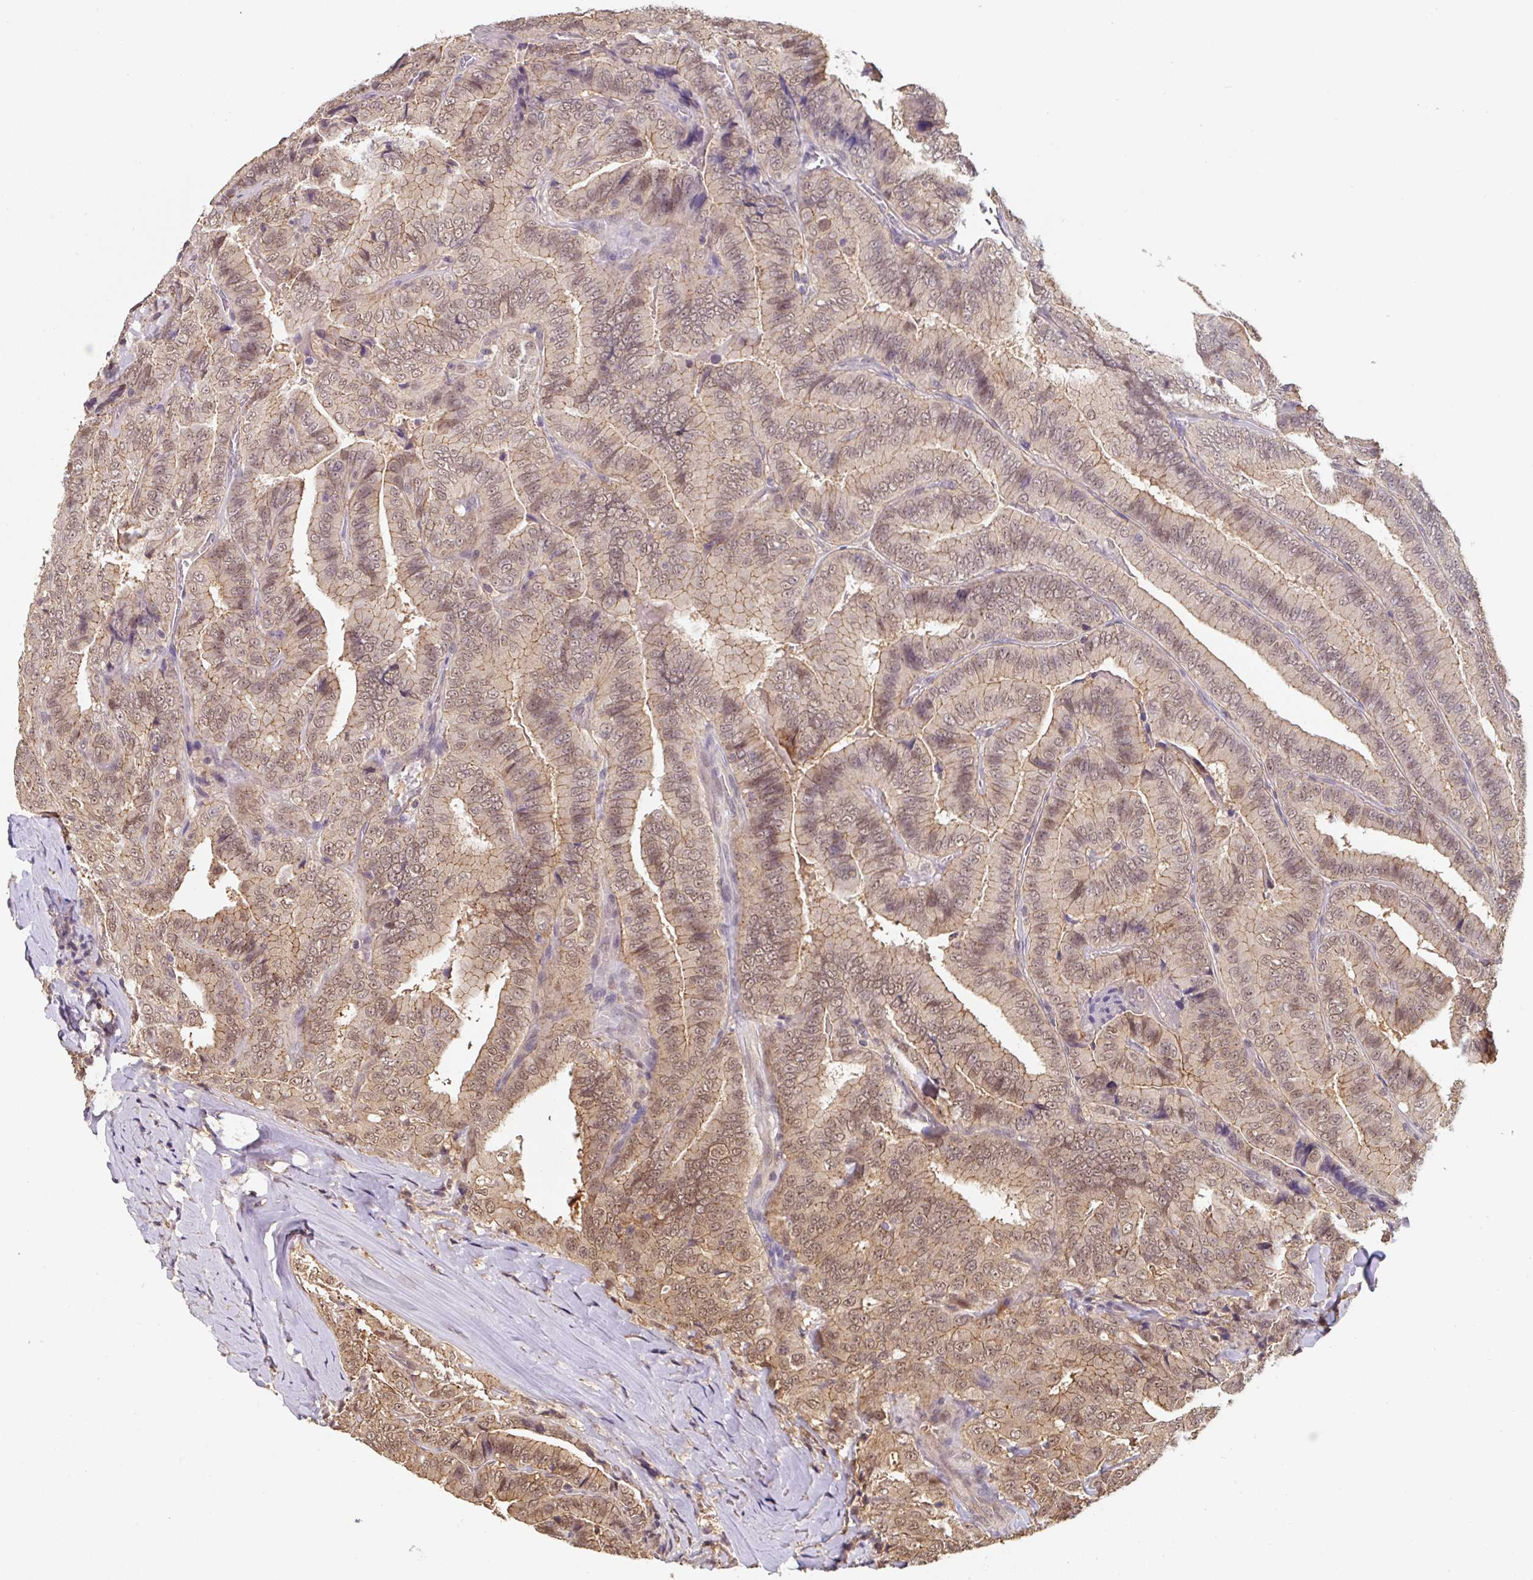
{"staining": {"intensity": "moderate", "quantity": ">75%", "location": "cytoplasmic/membranous,nuclear"}, "tissue": "thyroid cancer", "cell_type": "Tumor cells", "image_type": "cancer", "snomed": [{"axis": "morphology", "description": "Papillary adenocarcinoma, NOS"}, {"axis": "topography", "description": "Thyroid gland"}], "caption": "IHC micrograph of thyroid cancer (papillary adenocarcinoma) stained for a protein (brown), which exhibits medium levels of moderate cytoplasmic/membranous and nuclear staining in about >75% of tumor cells.", "gene": "ST13", "patient": {"sex": "male", "age": 61}}